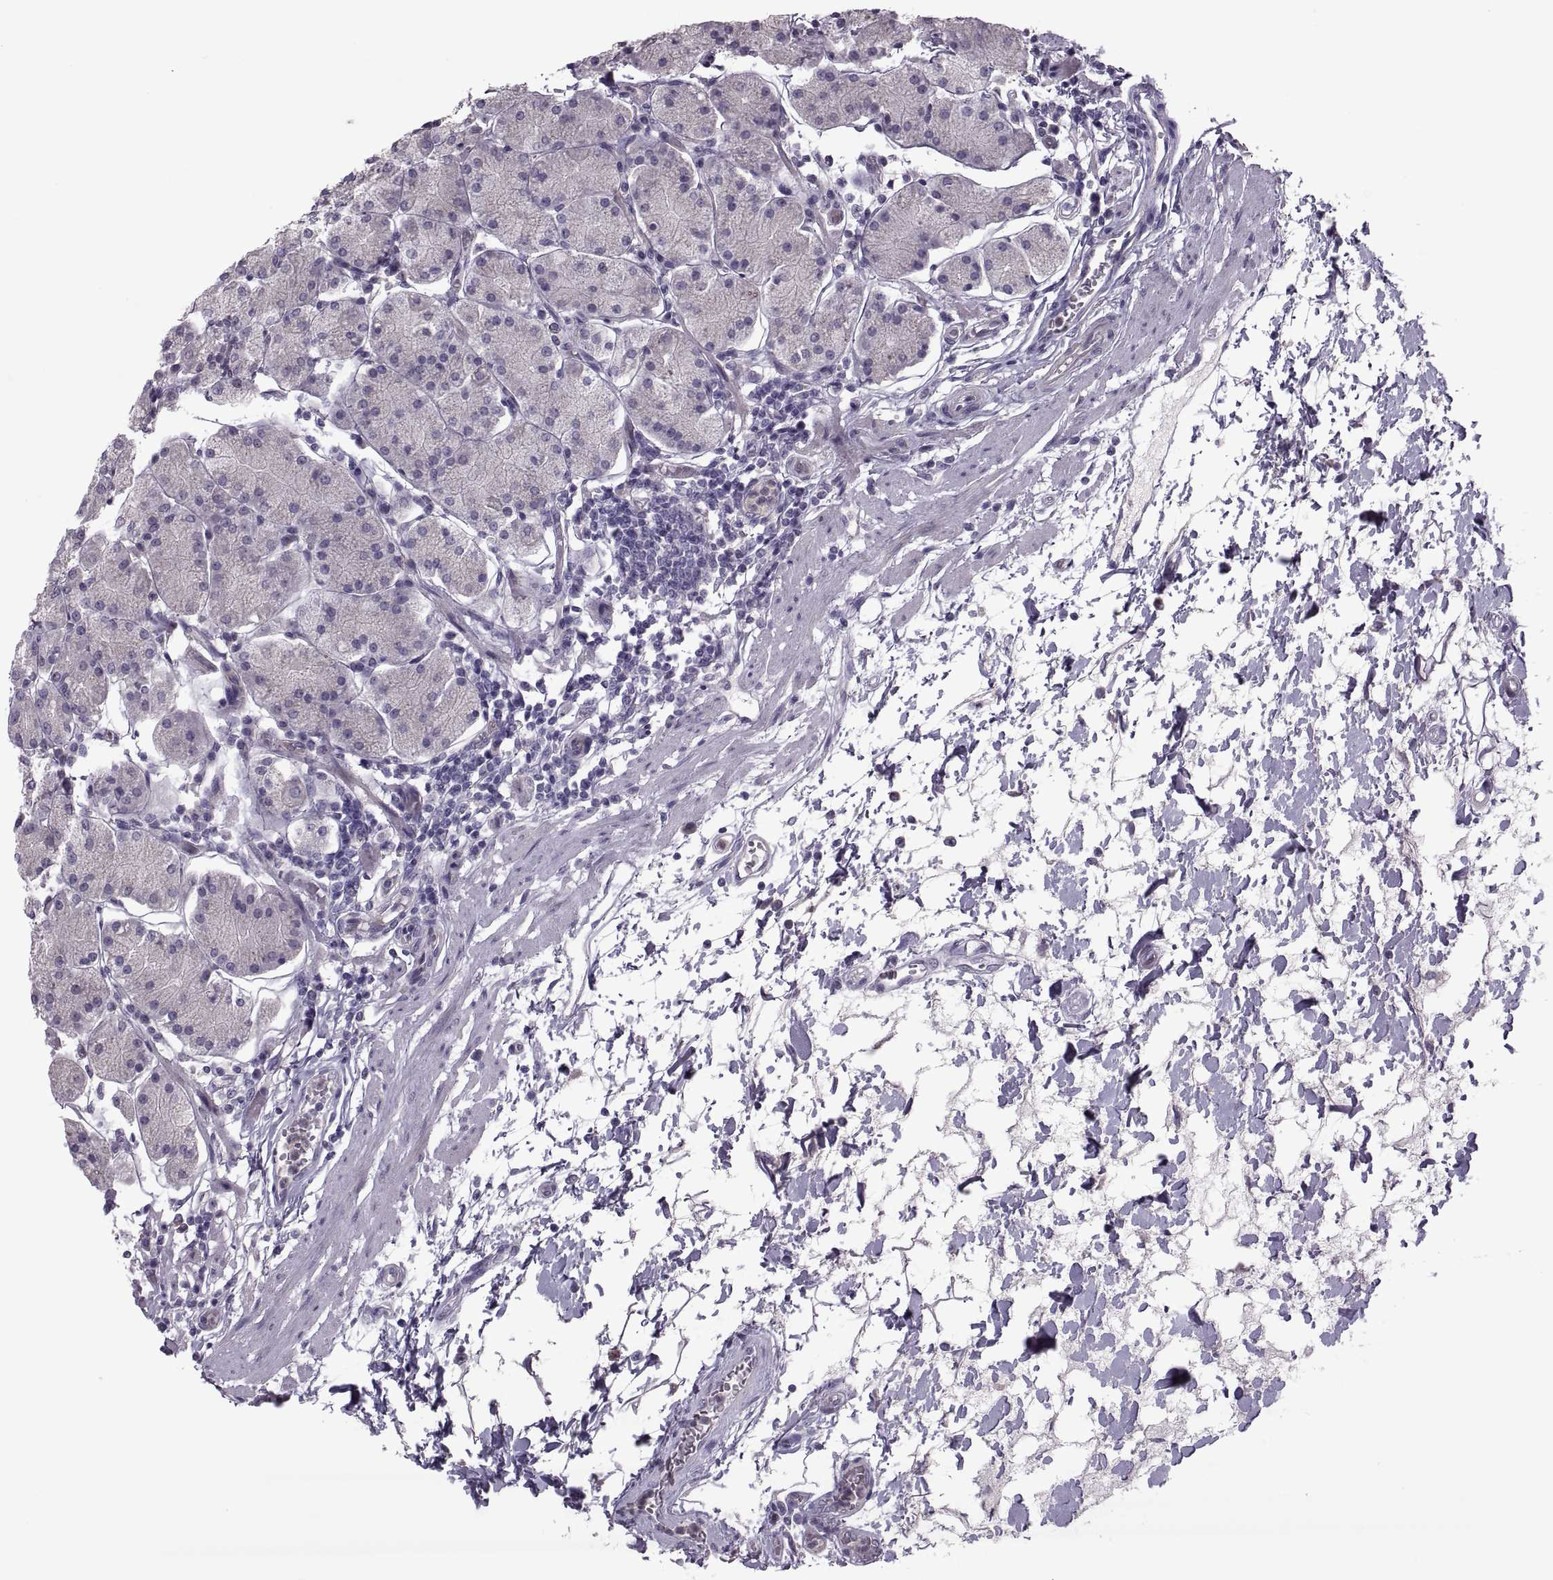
{"staining": {"intensity": "moderate", "quantity": "<25%", "location": "cytoplasmic/membranous"}, "tissue": "stomach", "cell_type": "Glandular cells", "image_type": "normal", "snomed": [{"axis": "morphology", "description": "Normal tissue, NOS"}, {"axis": "topography", "description": "Stomach"}], "caption": "Approximately <25% of glandular cells in normal stomach exhibit moderate cytoplasmic/membranous protein positivity as visualized by brown immunohistochemical staining.", "gene": "ODF3", "patient": {"sex": "male", "age": 54}}